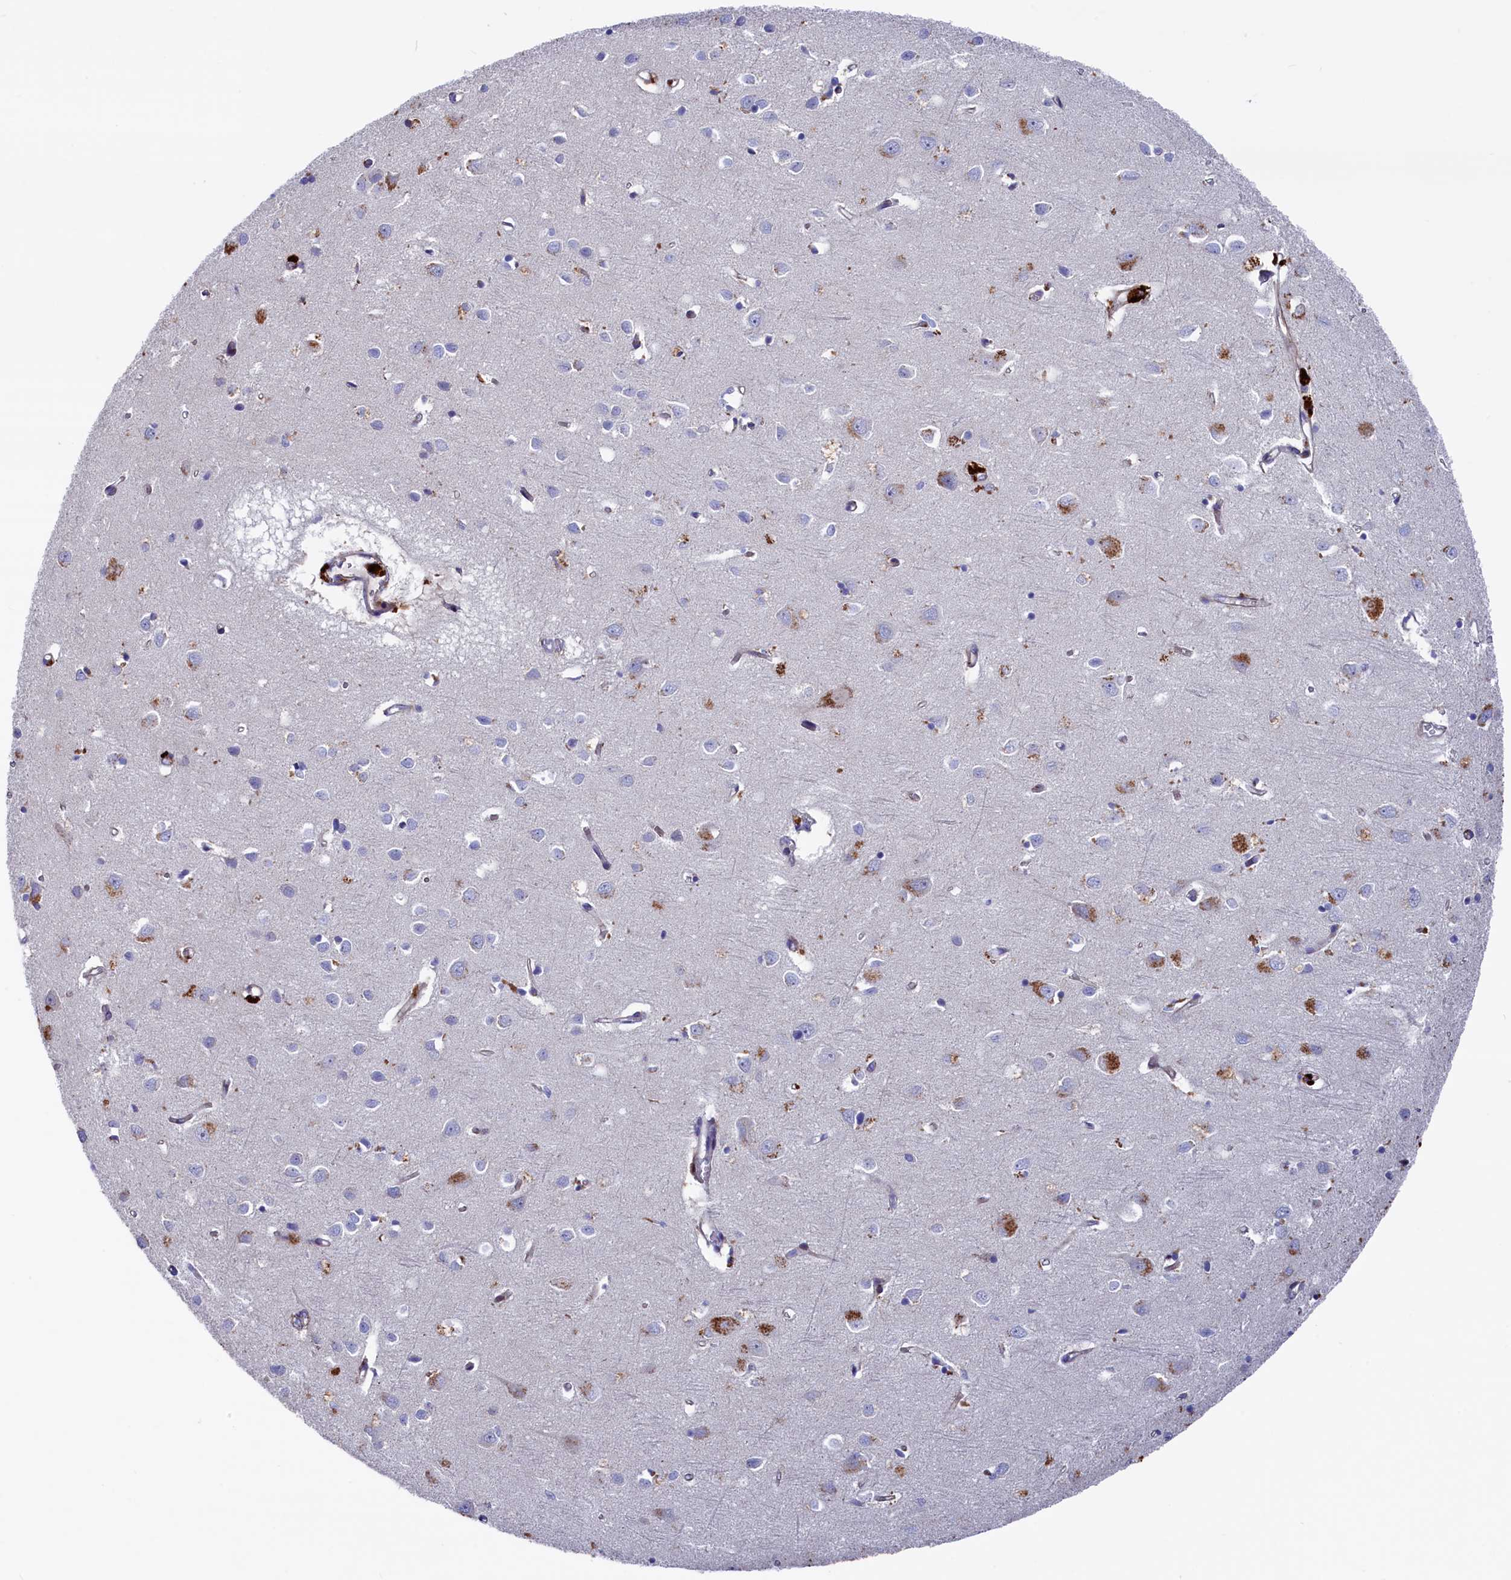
{"staining": {"intensity": "weak", "quantity": "25%-75%", "location": "cytoplasmic/membranous"}, "tissue": "cerebral cortex", "cell_type": "Endothelial cells", "image_type": "normal", "snomed": [{"axis": "morphology", "description": "Normal tissue, NOS"}, {"axis": "topography", "description": "Cerebral cortex"}], "caption": "Cerebral cortex stained with DAB immunohistochemistry shows low levels of weak cytoplasmic/membranous staining in about 25%-75% of endothelial cells.", "gene": "NUDT7", "patient": {"sex": "female", "age": 64}}